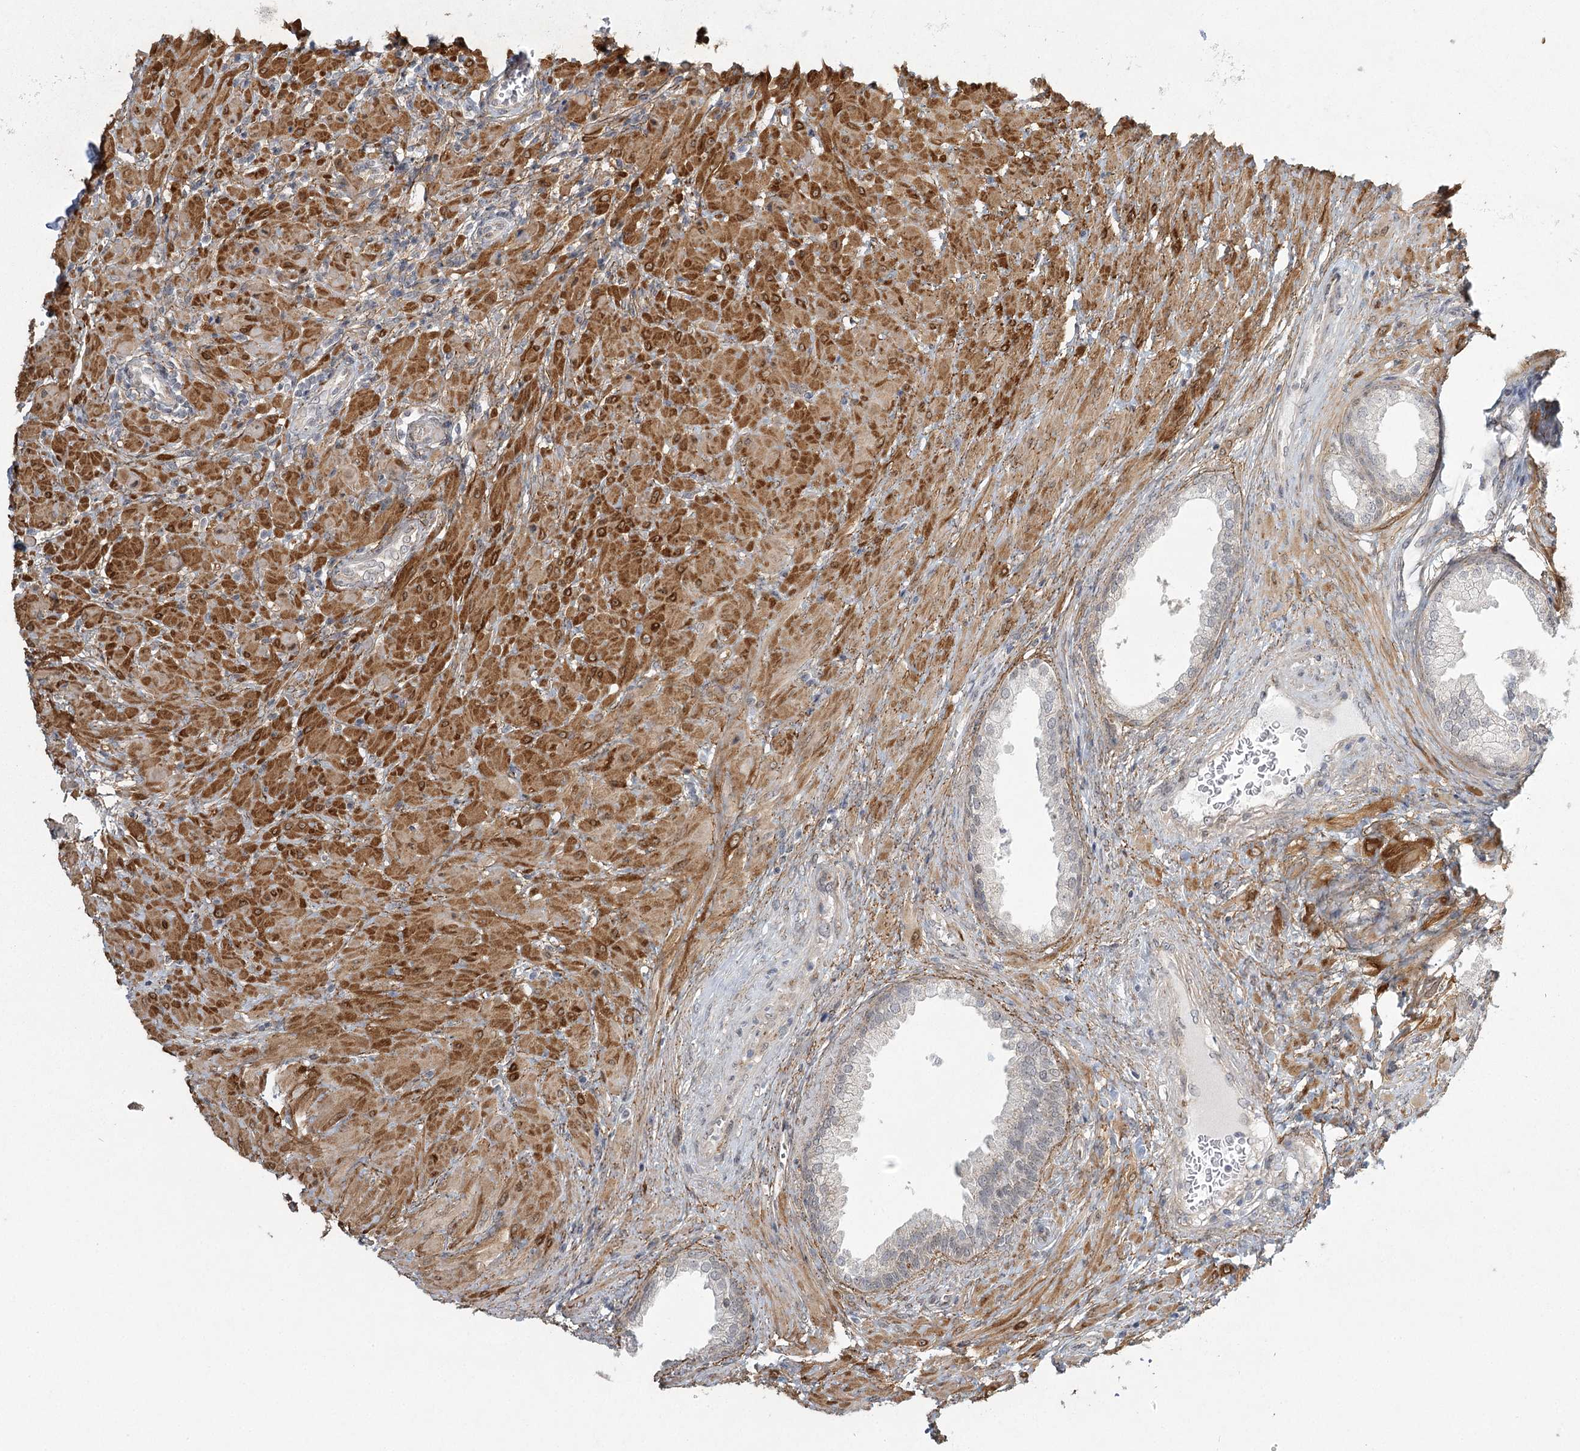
{"staining": {"intensity": "negative", "quantity": "none", "location": "none"}, "tissue": "prostate", "cell_type": "Glandular cells", "image_type": "normal", "snomed": [{"axis": "morphology", "description": "Normal tissue, NOS"}, {"axis": "topography", "description": "Prostate"}], "caption": "A high-resolution photomicrograph shows IHC staining of benign prostate, which displays no significant expression in glandular cells.", "gene": "MED28", "patient": {"sex": "male", "age": 76}}